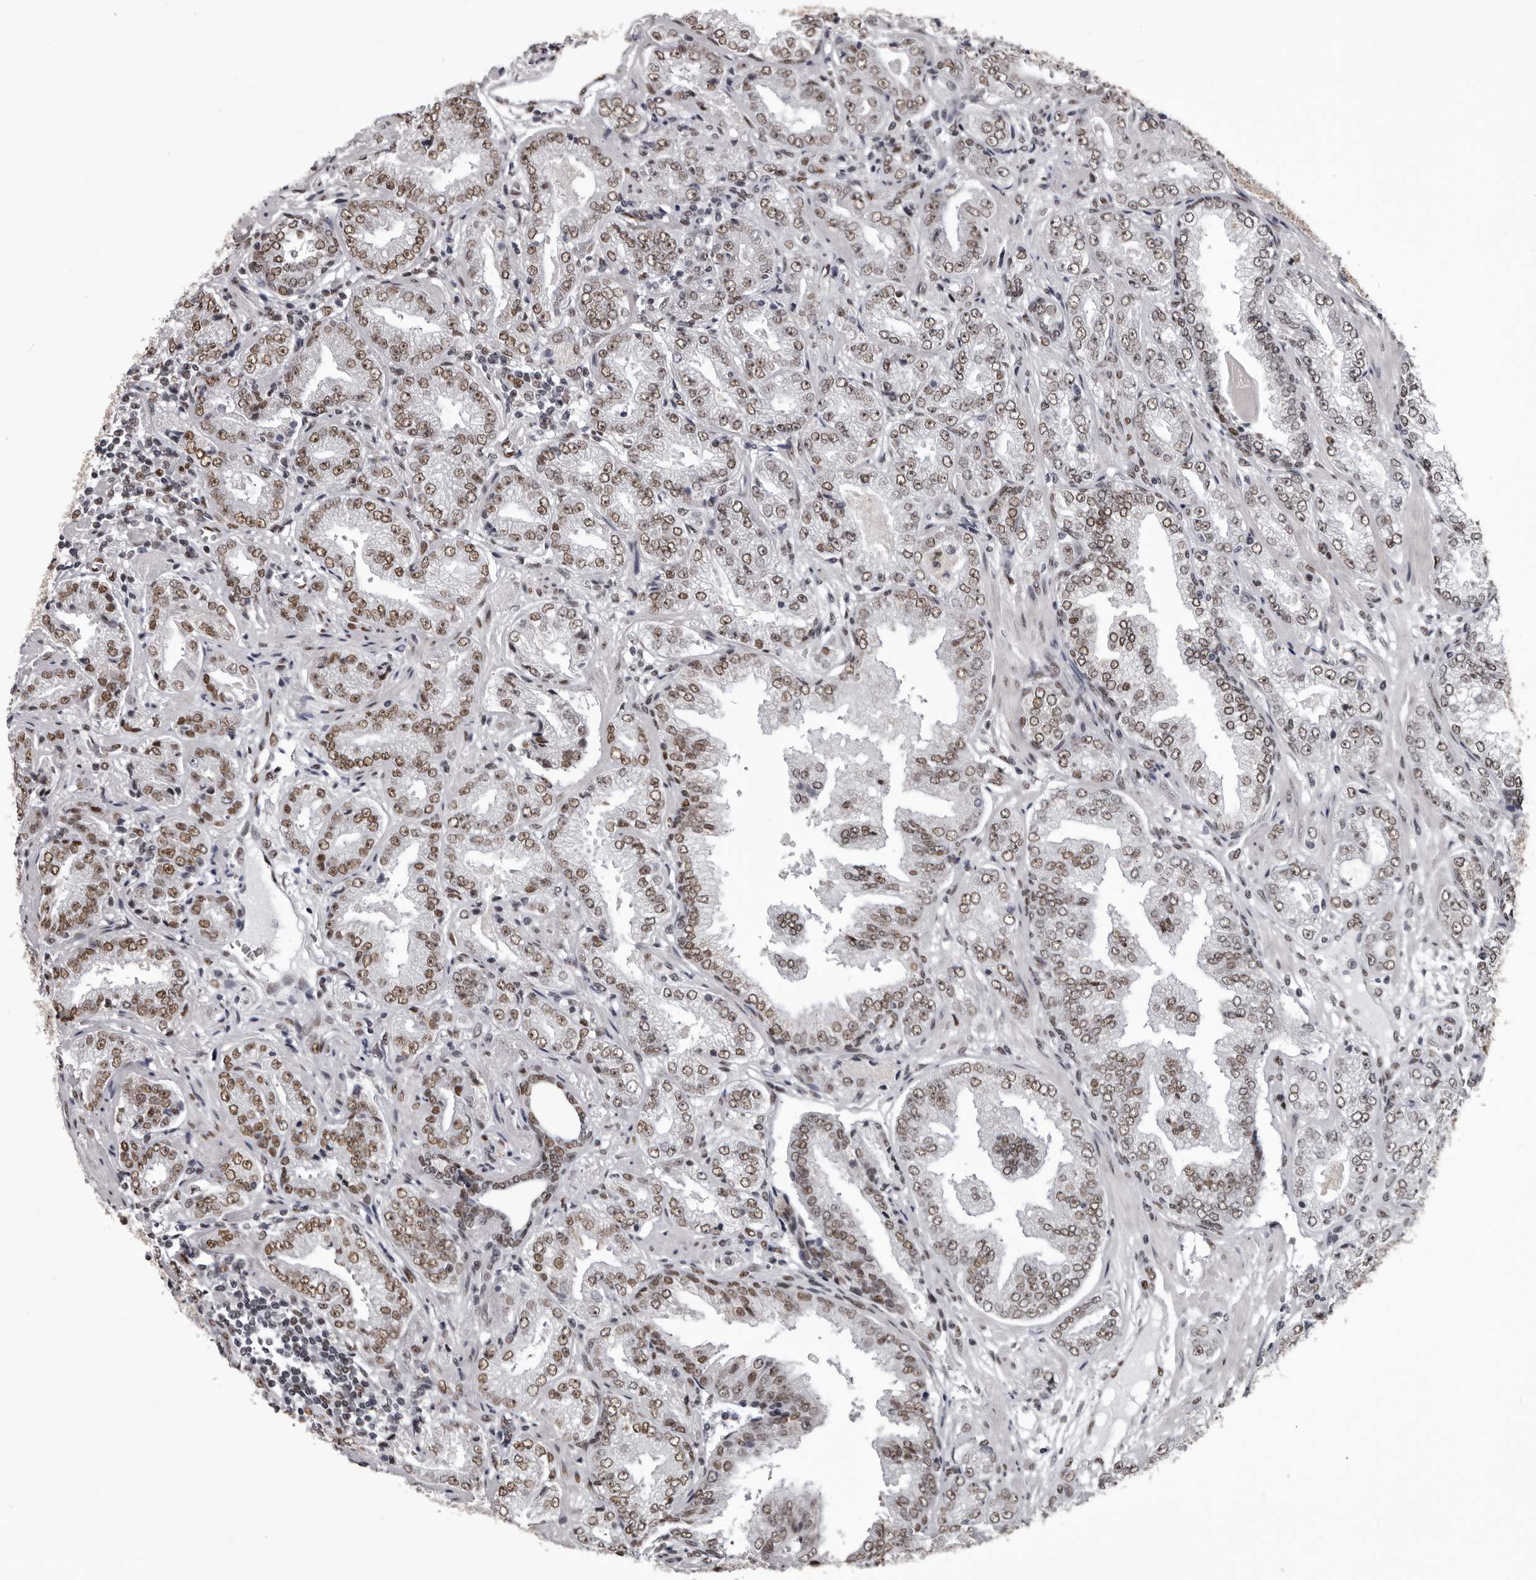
{"staining": {"intensity": "moderate", "quantity": "25%-75%", "location": "nuclear"}, "tissue": "prostate cancer", "cell_type": "Tumor cells", "image_type": "cancer", "snomed": [{"axis": "morphology", "description": "Adenocarcinoma, High grade"}, {"axis": "topography", "description": "Prostate"}], "caption": "Protein positivity by IHC shows moderate nuclear expression in approximately 25%-75% of tumor cells in high-grade adenocarcinoma (prostate). The staining is performed using DAB (3,3'-diaminobenzidine) brown chromogen to label protein expression. The nuclei are counter-stained blue using hematoxylin.", "gene": "NUMA1", "patient": {"sex": "male", "age": 71}}